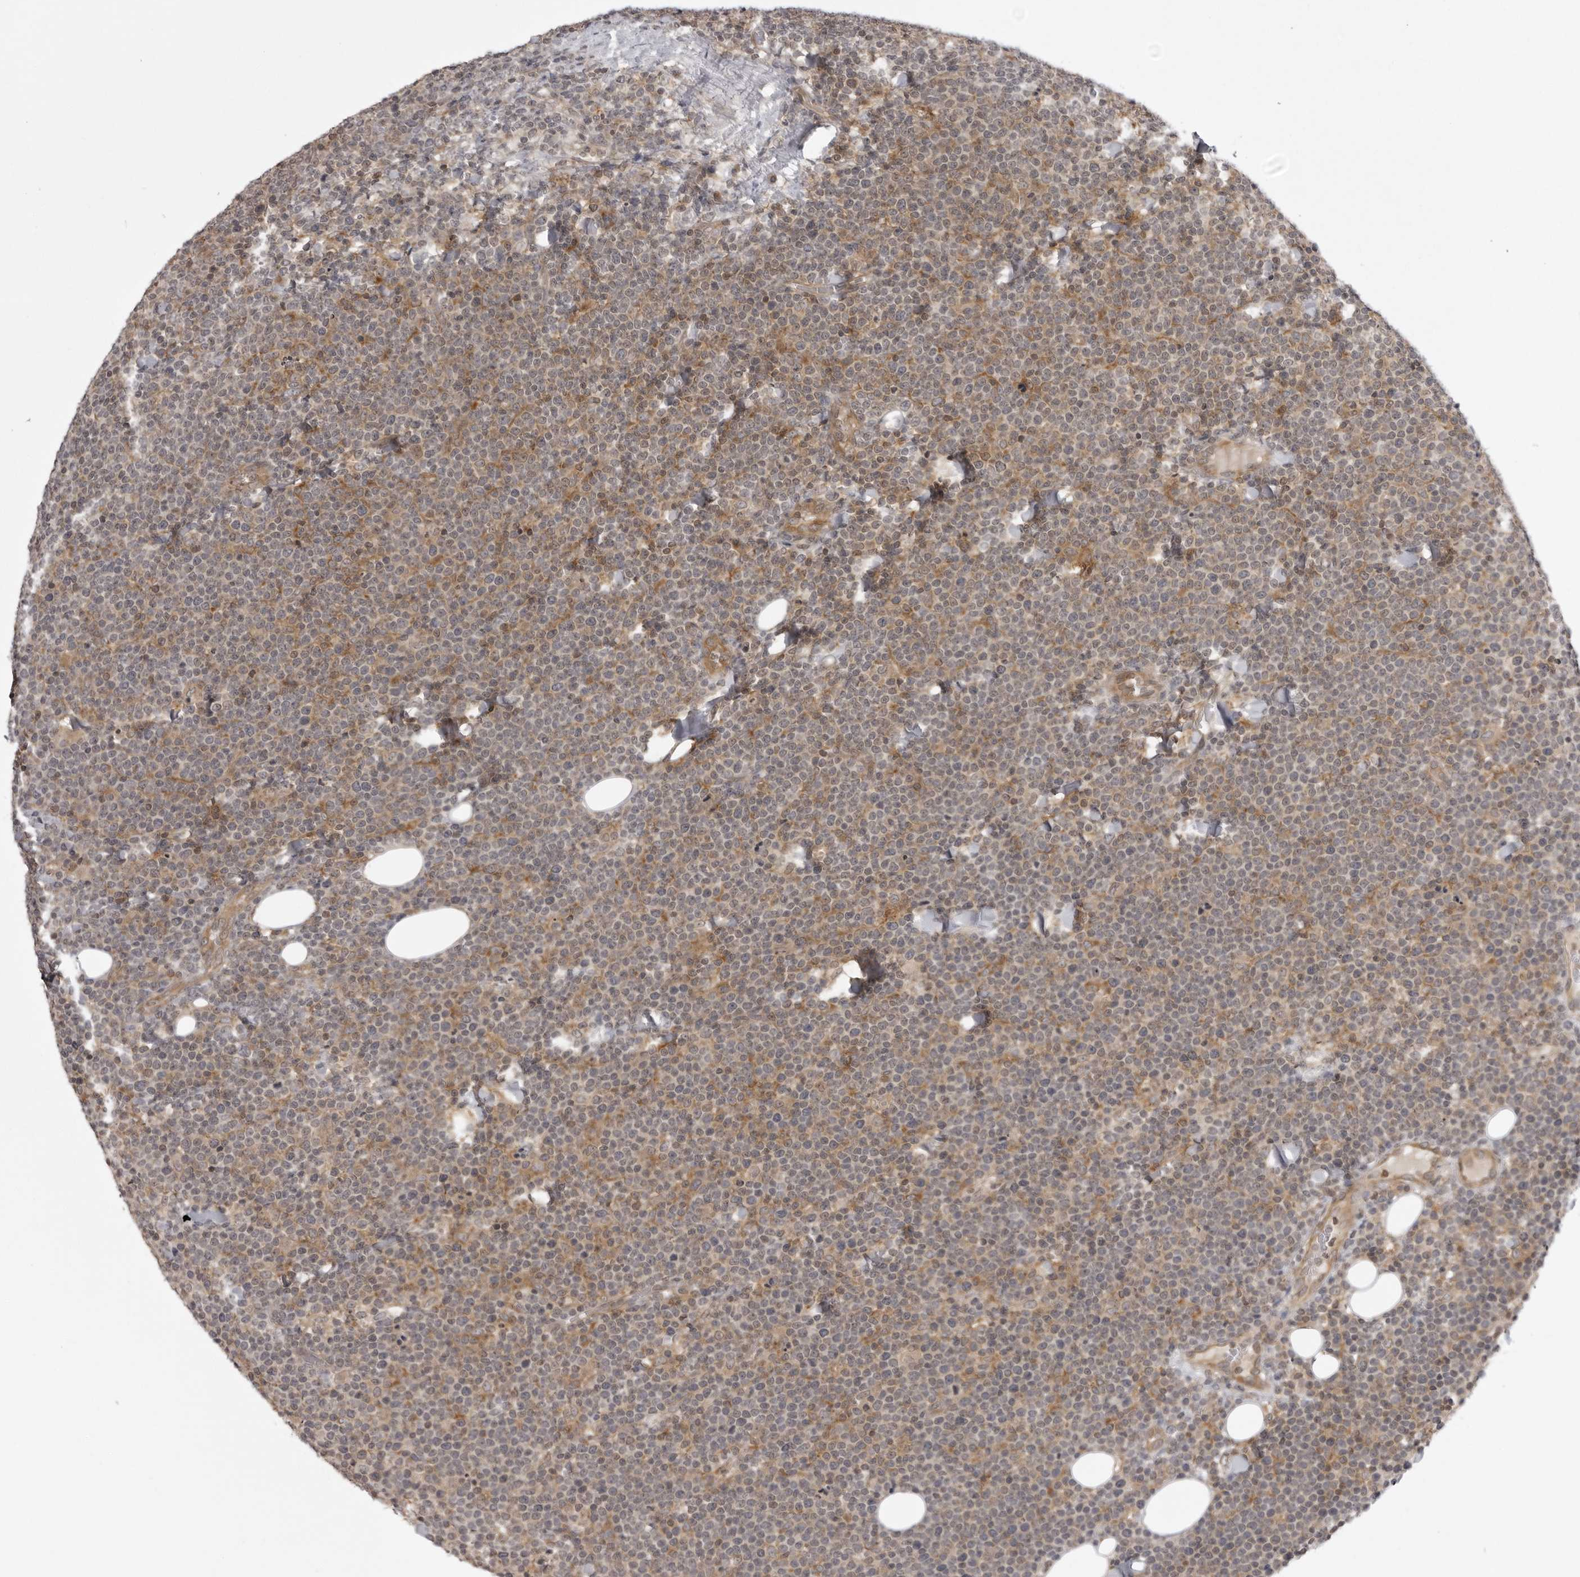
{"staining": {"intensity": "negative", "quantity": "none", "location": "none"}, "tissue": "lymphoma", "cell_type": "Tumor cells", "image_type": "cancer", "snomed": [{"axis": "morphology", "description": "Malignant lymphoma, non-Hodgkin's type, High grade"}, {"axis": "topography", "description": "Lymph node"}], "caption": "IHC micrograph of human lymphoma stained for a protein (brown), which reveals no staining in tumor cells.", "gene": "USP43", "patient": {"sex": "male", "age": 61}}